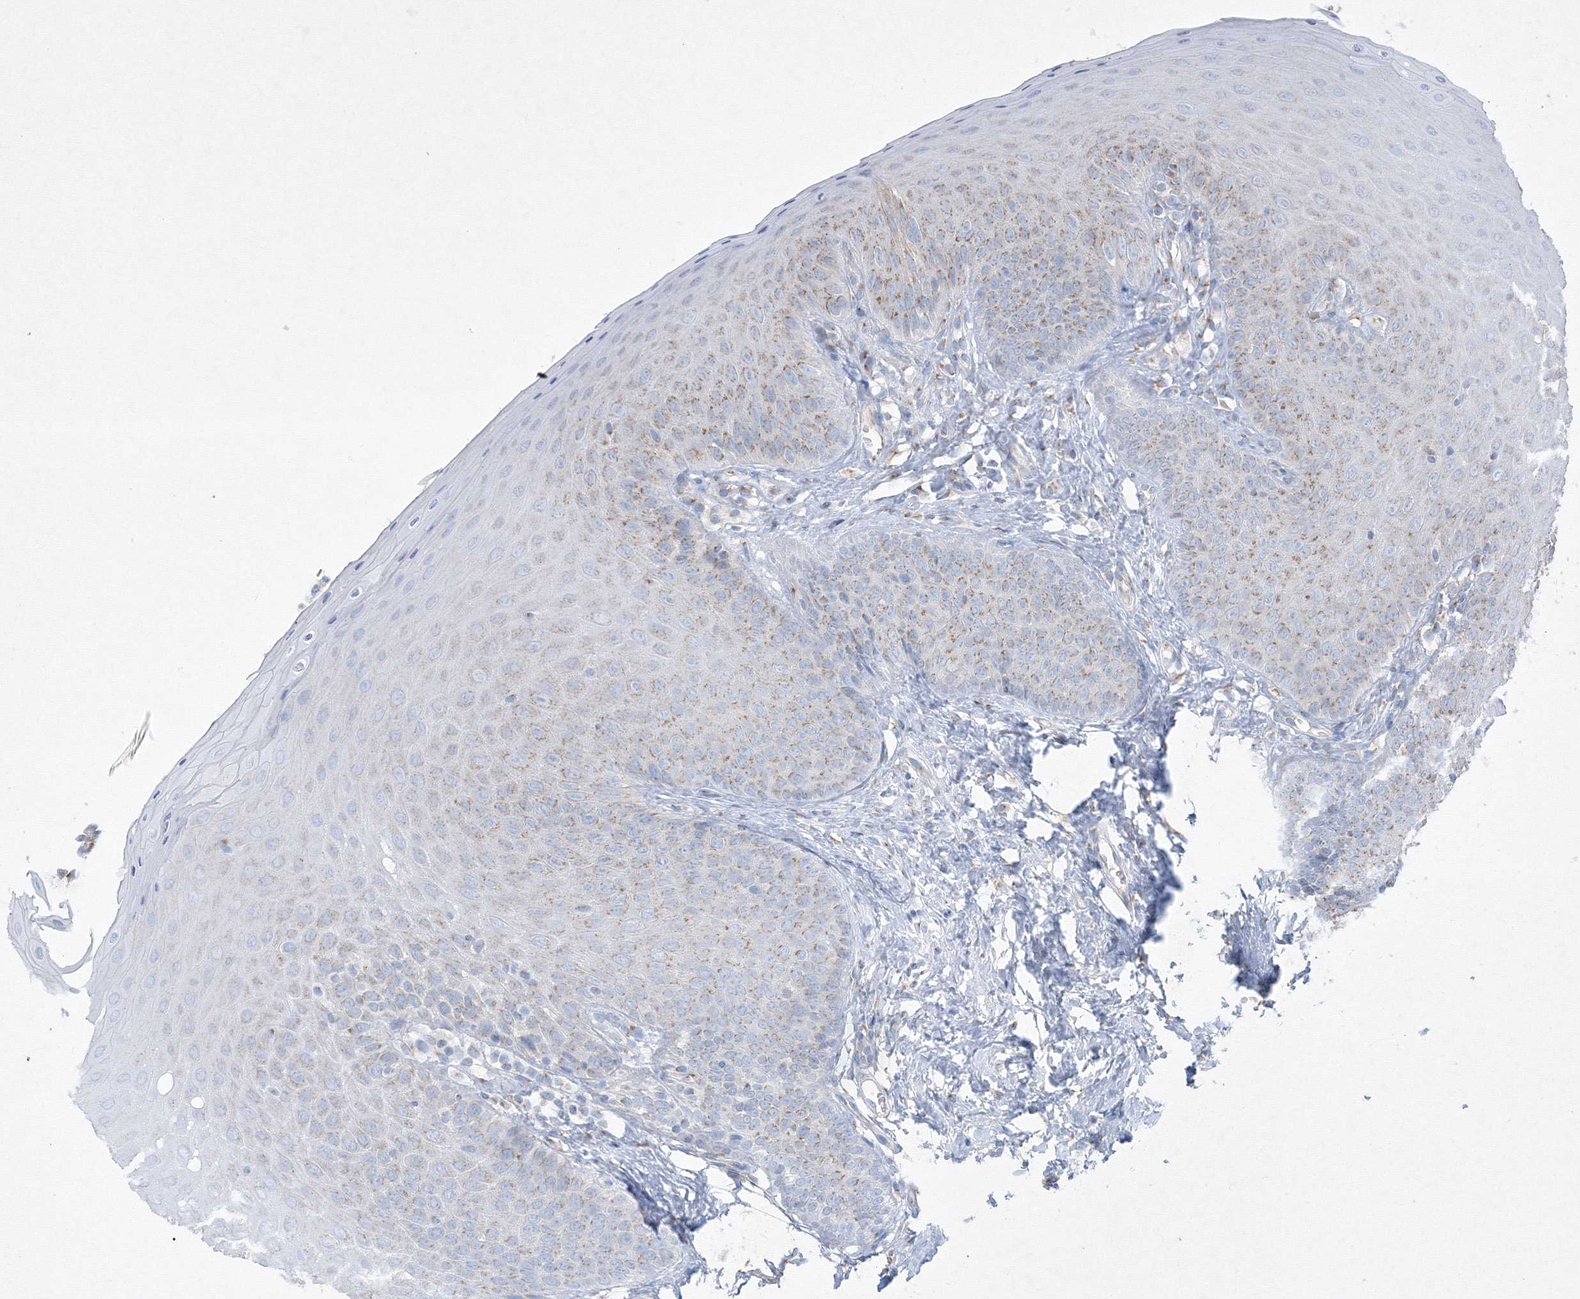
{"staining": {"intensity": "moderate", "quantity": "25%-75%", "location": "cytoplasmic/membranous"}, "tissue": "oral mucosa", "cell_type": "Squamous epithelial cells", "image_type": "normal", "snomed": [{"axis": "morphology", "description": "Normal tissue, NOS"}, {"axis": "topography", "description": "Oral tissue"}], "caption": "High-power microscopy captured an IHC photomicrograph of unremarkable oral mucosa, revealing moderate cytoplasmic/membranous positivity in about 25%-75% of squamous epithelial cells.", "gene": "IFNAR1", "patient": {"sex": "female", "age": 68}}